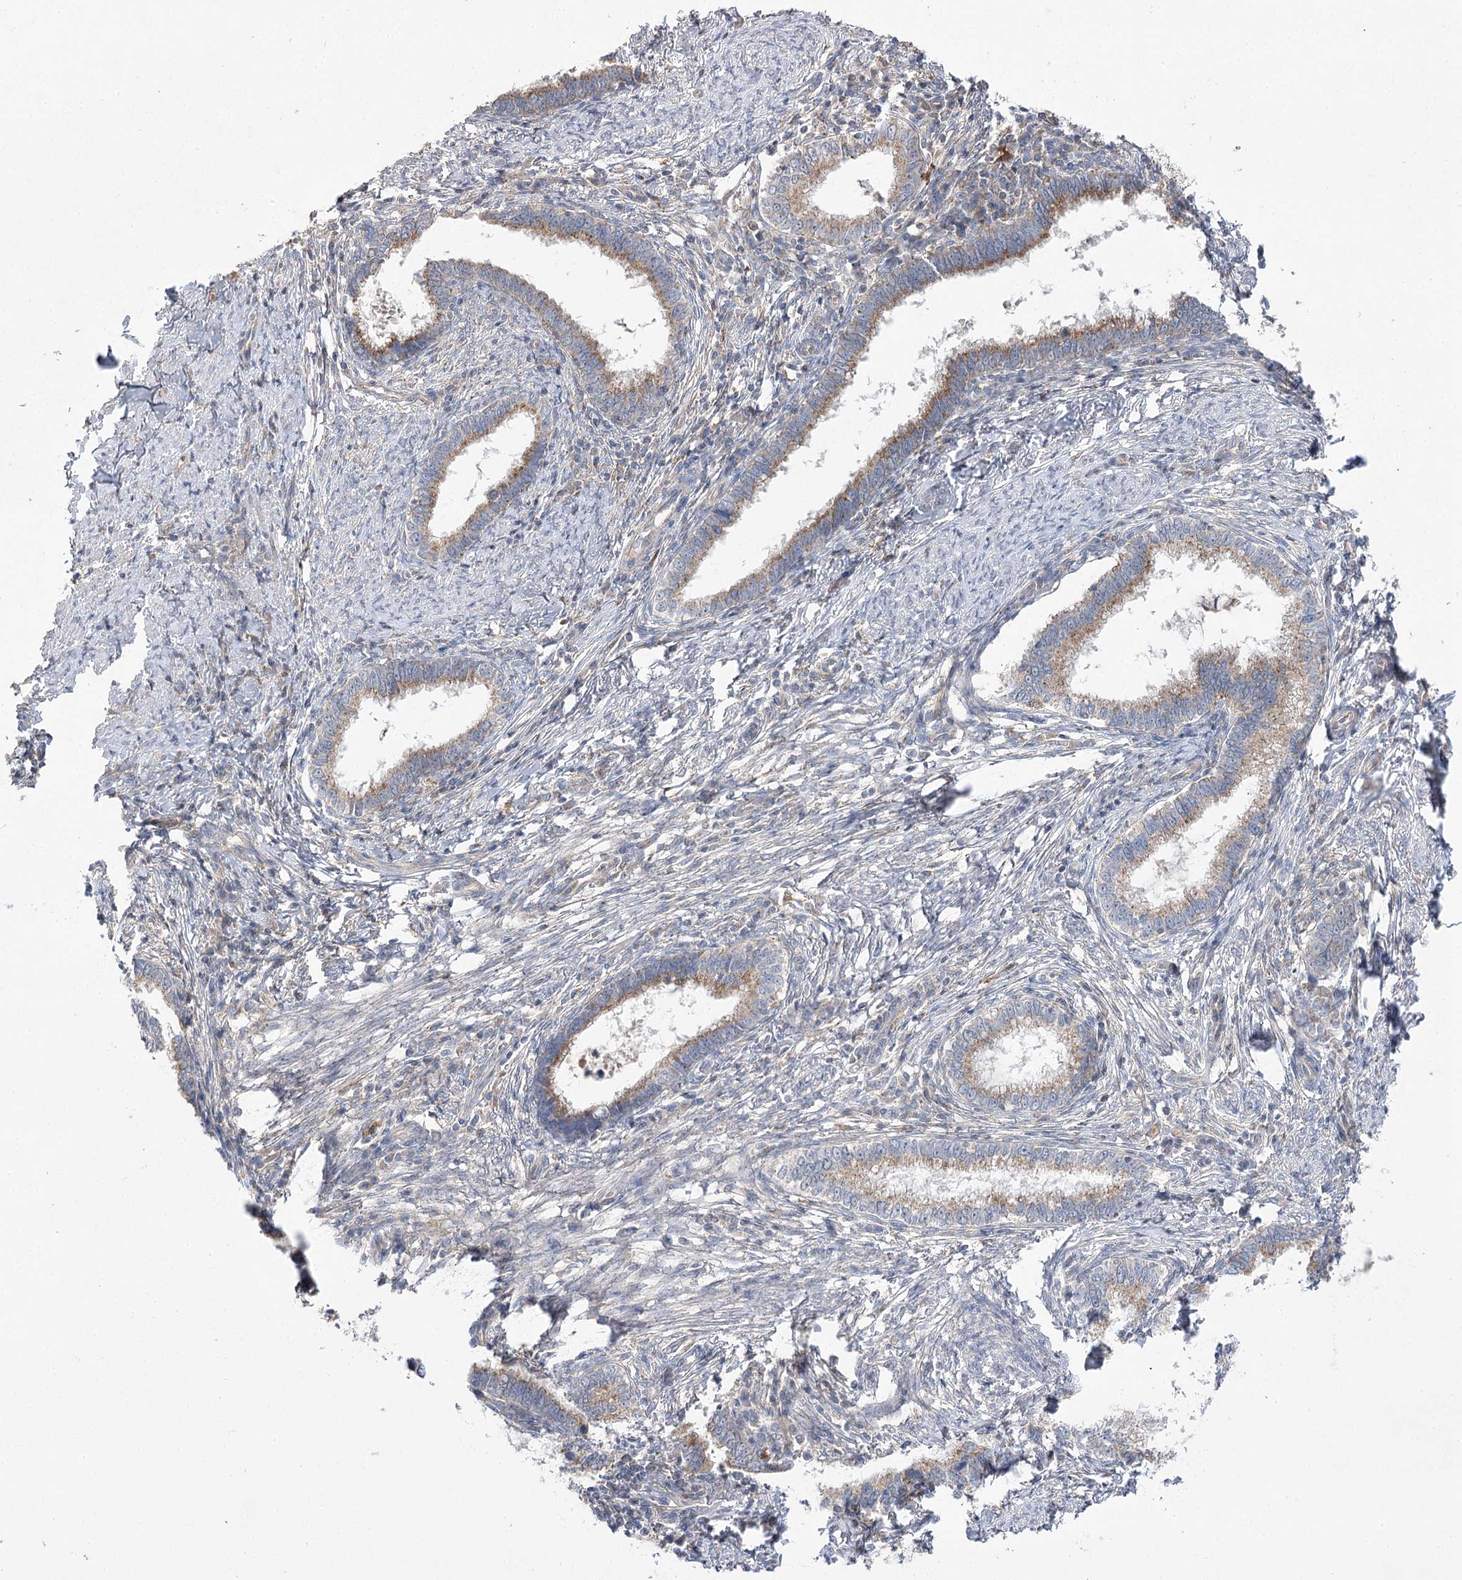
{"staining": {"intensity": "weak", "quantity": ">75%", "location": "cytoplasmic/membranous"}, "tissue": "cervical cancer", "cell_type": "Tumor cells", "image_type": "cancer", "snomed": [{"axis": "morphology", "description": "Adenocarcinoma, NOS"}, {"axis": "topography", "description": "Cervix"}], "caption": "Protein expression analysis of human adenocarcinoma (cervical) reveals weak cytoplasmic/membranous expression in about >75% of tumor cells.", "gene": "AURKC", "patient": {"sex": "female", "age": 36}}